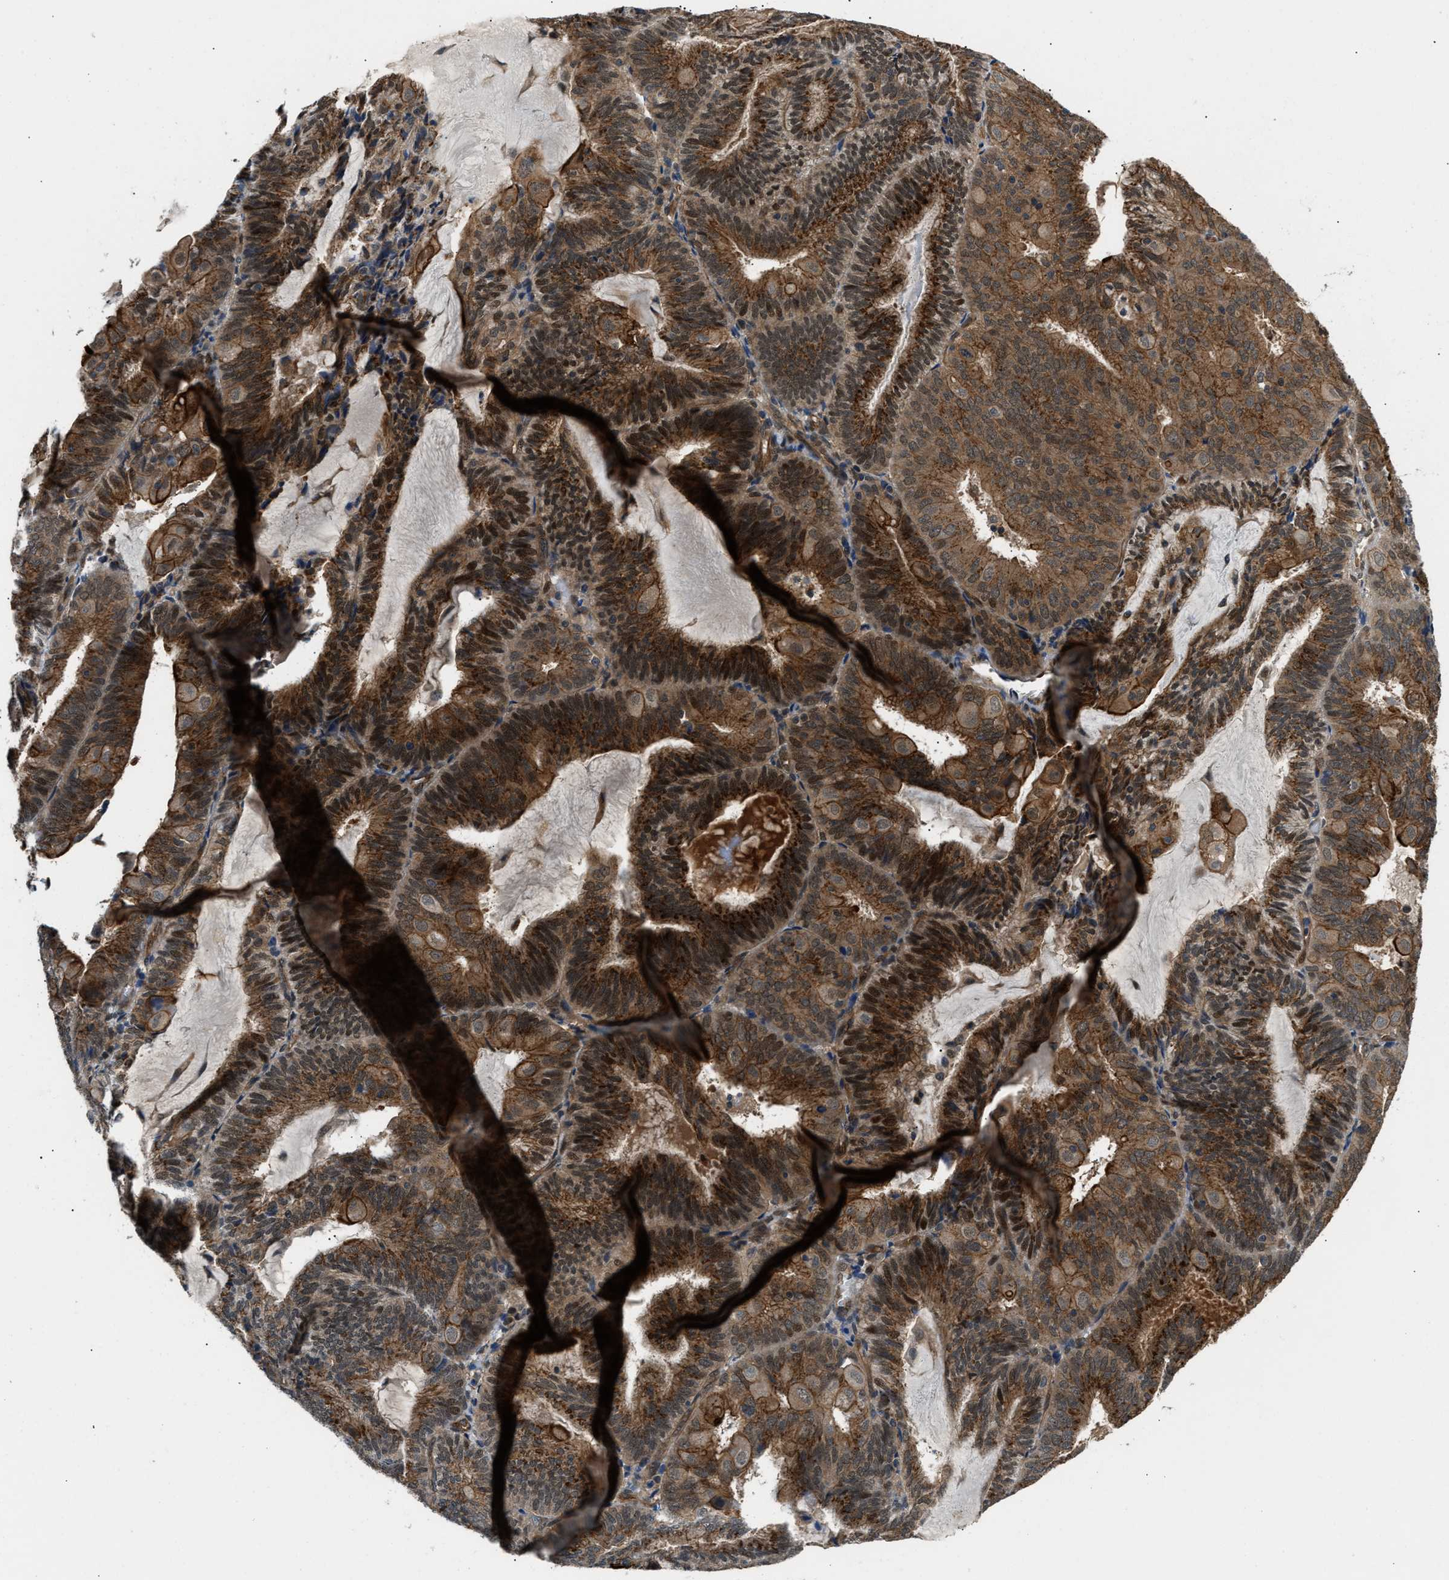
{"staining": {"intensity": "strong", "quantity": ">75%", "location": "cytoplasmic/membranous"}, "tissue": "endometrial cancer", "cell_type": "Tumor cells", "image_type": "cancer", "snomed": [{"axis": "morphology", "description": "Adenocarcinoma, NOS"}, {"axis": "topography", "description": "Endometrium"}], "caption": "Protein expression analysis of endometrial cancer (adenocarcinoma) shows strong cytoplasmic/membranous positivity in about >75% of tumor cells.", "gene": "COPS2", "patient": {"sex": "female", "age": 81}}